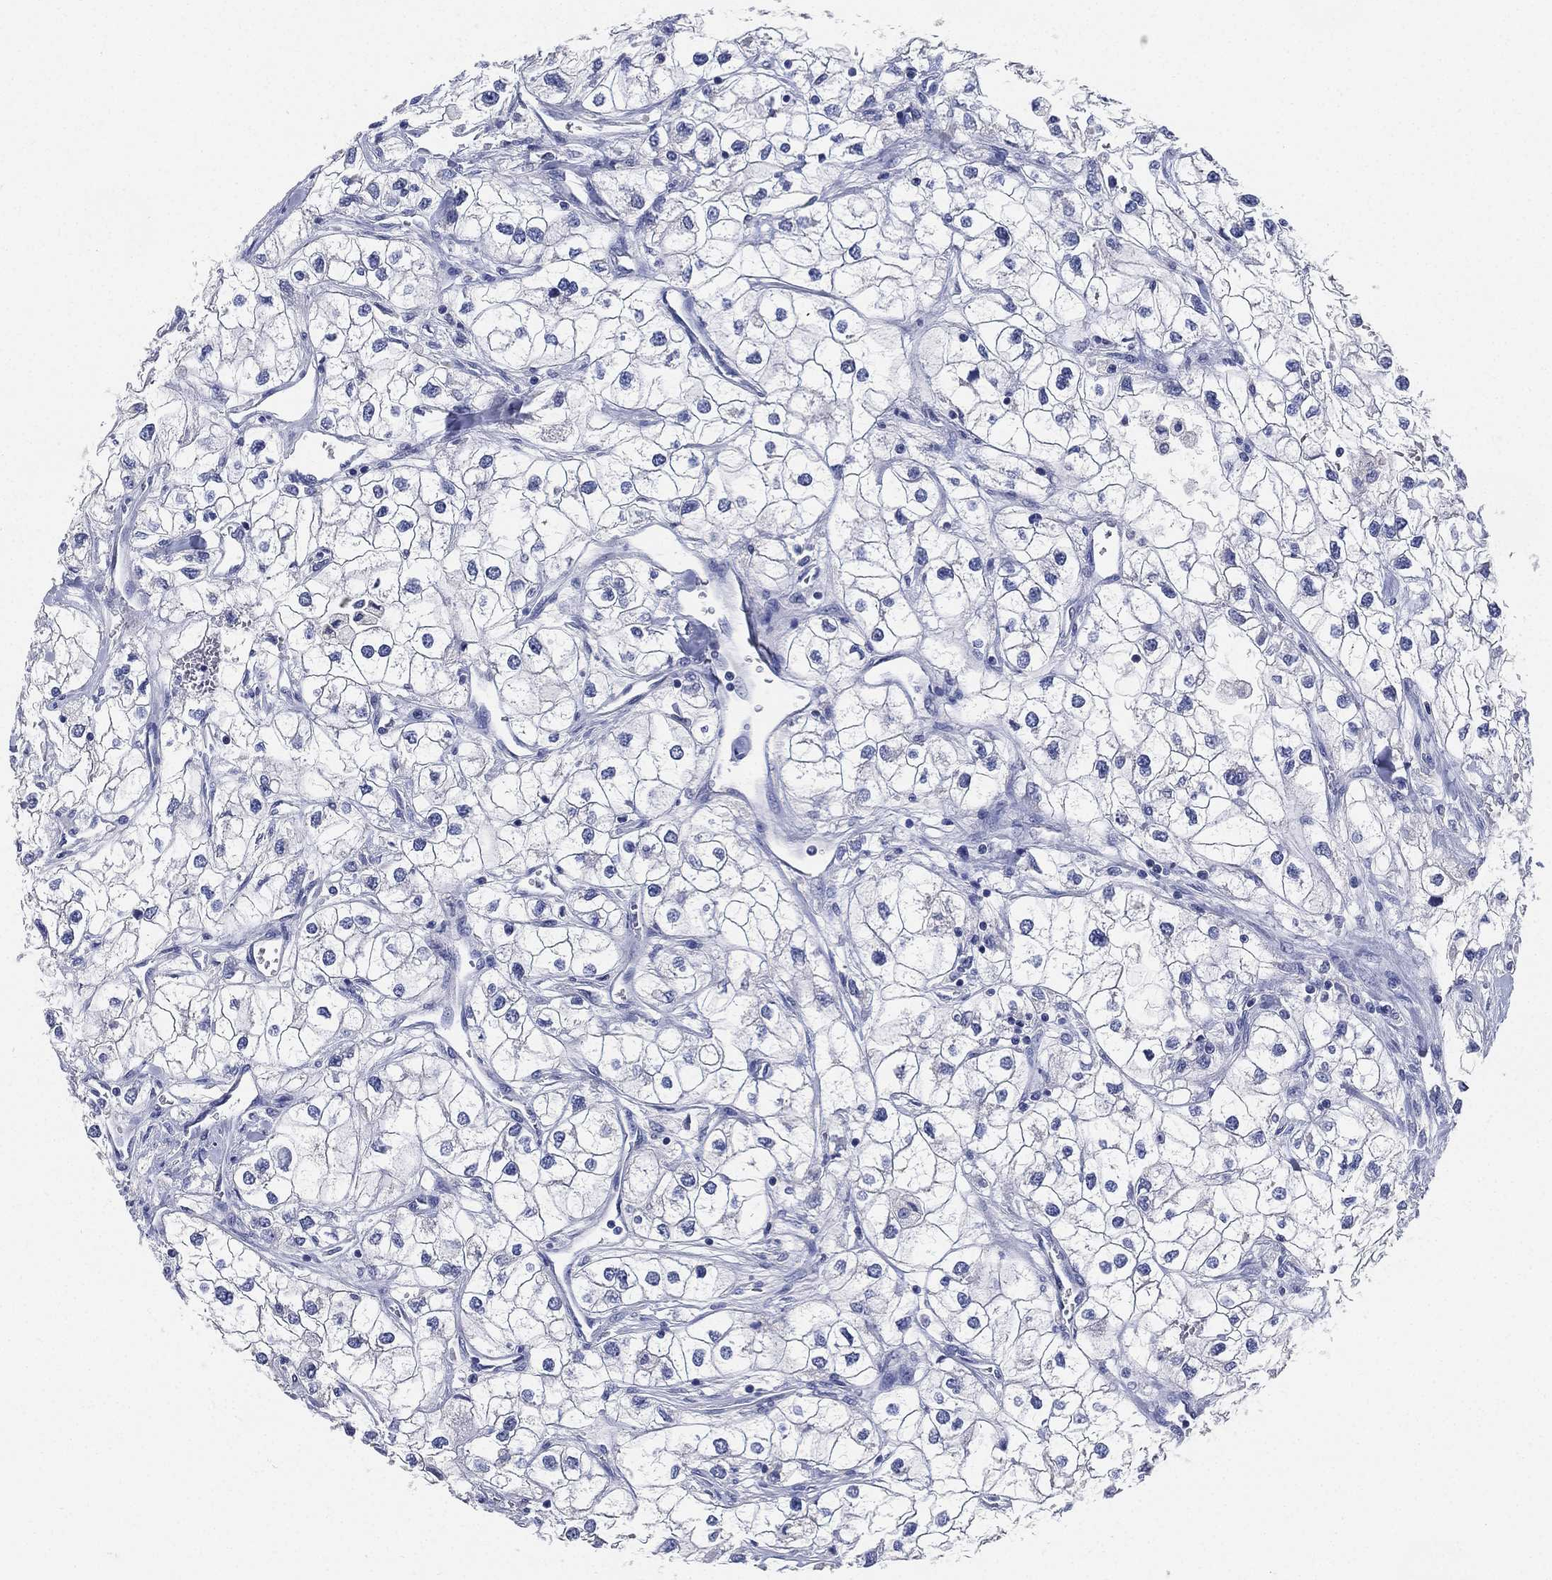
{"staining": {"intensity": "negative", "quantity": "none", "location": "none"}, "tissue": "renal cancer", "cell_type": "Tumor cells", "image_type": "cancer", "snomed": [{"axis": "morphology", "description": "Adenocarcinoma, NOS"}, {"axis": "topography", "description": "Kidney"}], "caption": "Immunohistochemical staining of renal cancer (adenocarcinoma) exhibits no significant staining in tumor cells.", "gene": "IYD", "patient": {"sex": "male", "age": 59}}